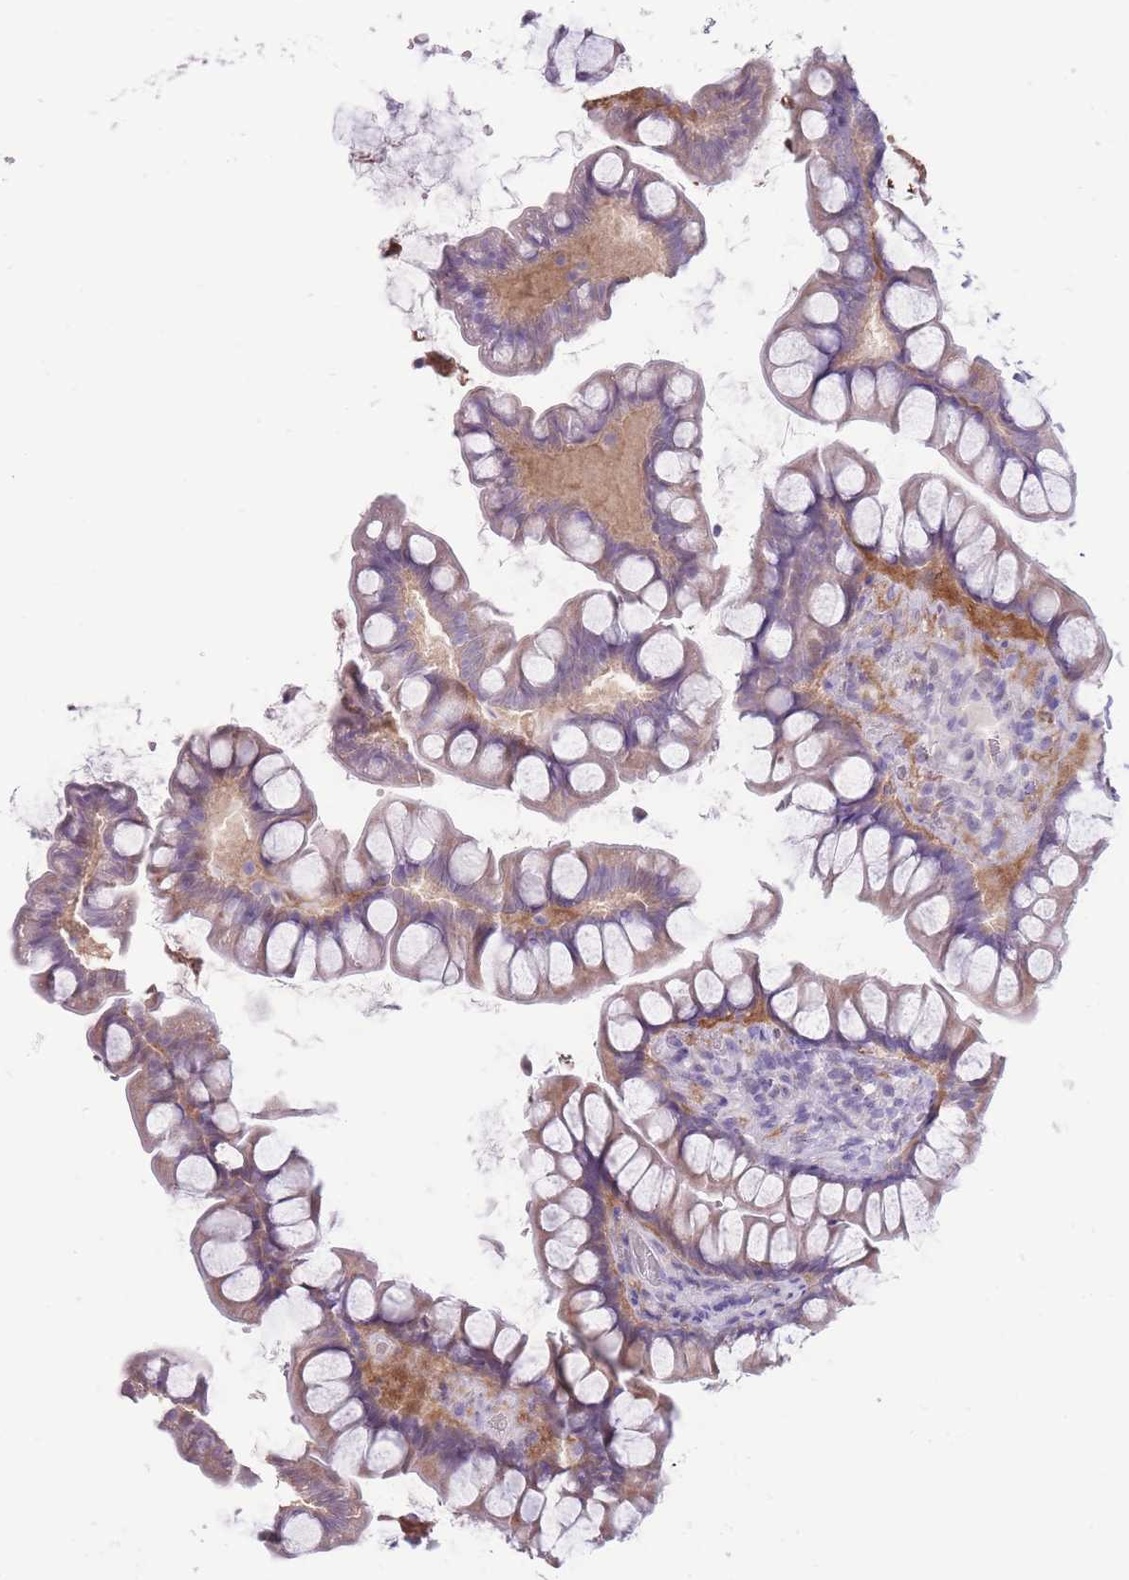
{"staining": {"intensity": "weak", "quantity": "25%-75%", "location": "cytoplasmic/membranous"}, "tissue": "small intestine", "cell_type": "Glandular cells", "image_type": "normal", "snomed": [{"axis": "morphology", "description": "Normal tissue, NOS"}, {"axis": "topography", "description": "Small intestine"}], "caption": "Immunohistochemical staining of unremarkable small intestine reveals 25%-75% levels of weak cytoplasmic/membranous protein staining in approximately 25%-75% of glandular cells.", "gene": "ERICH4", "patient": {"sex": "male", "age": 70}}